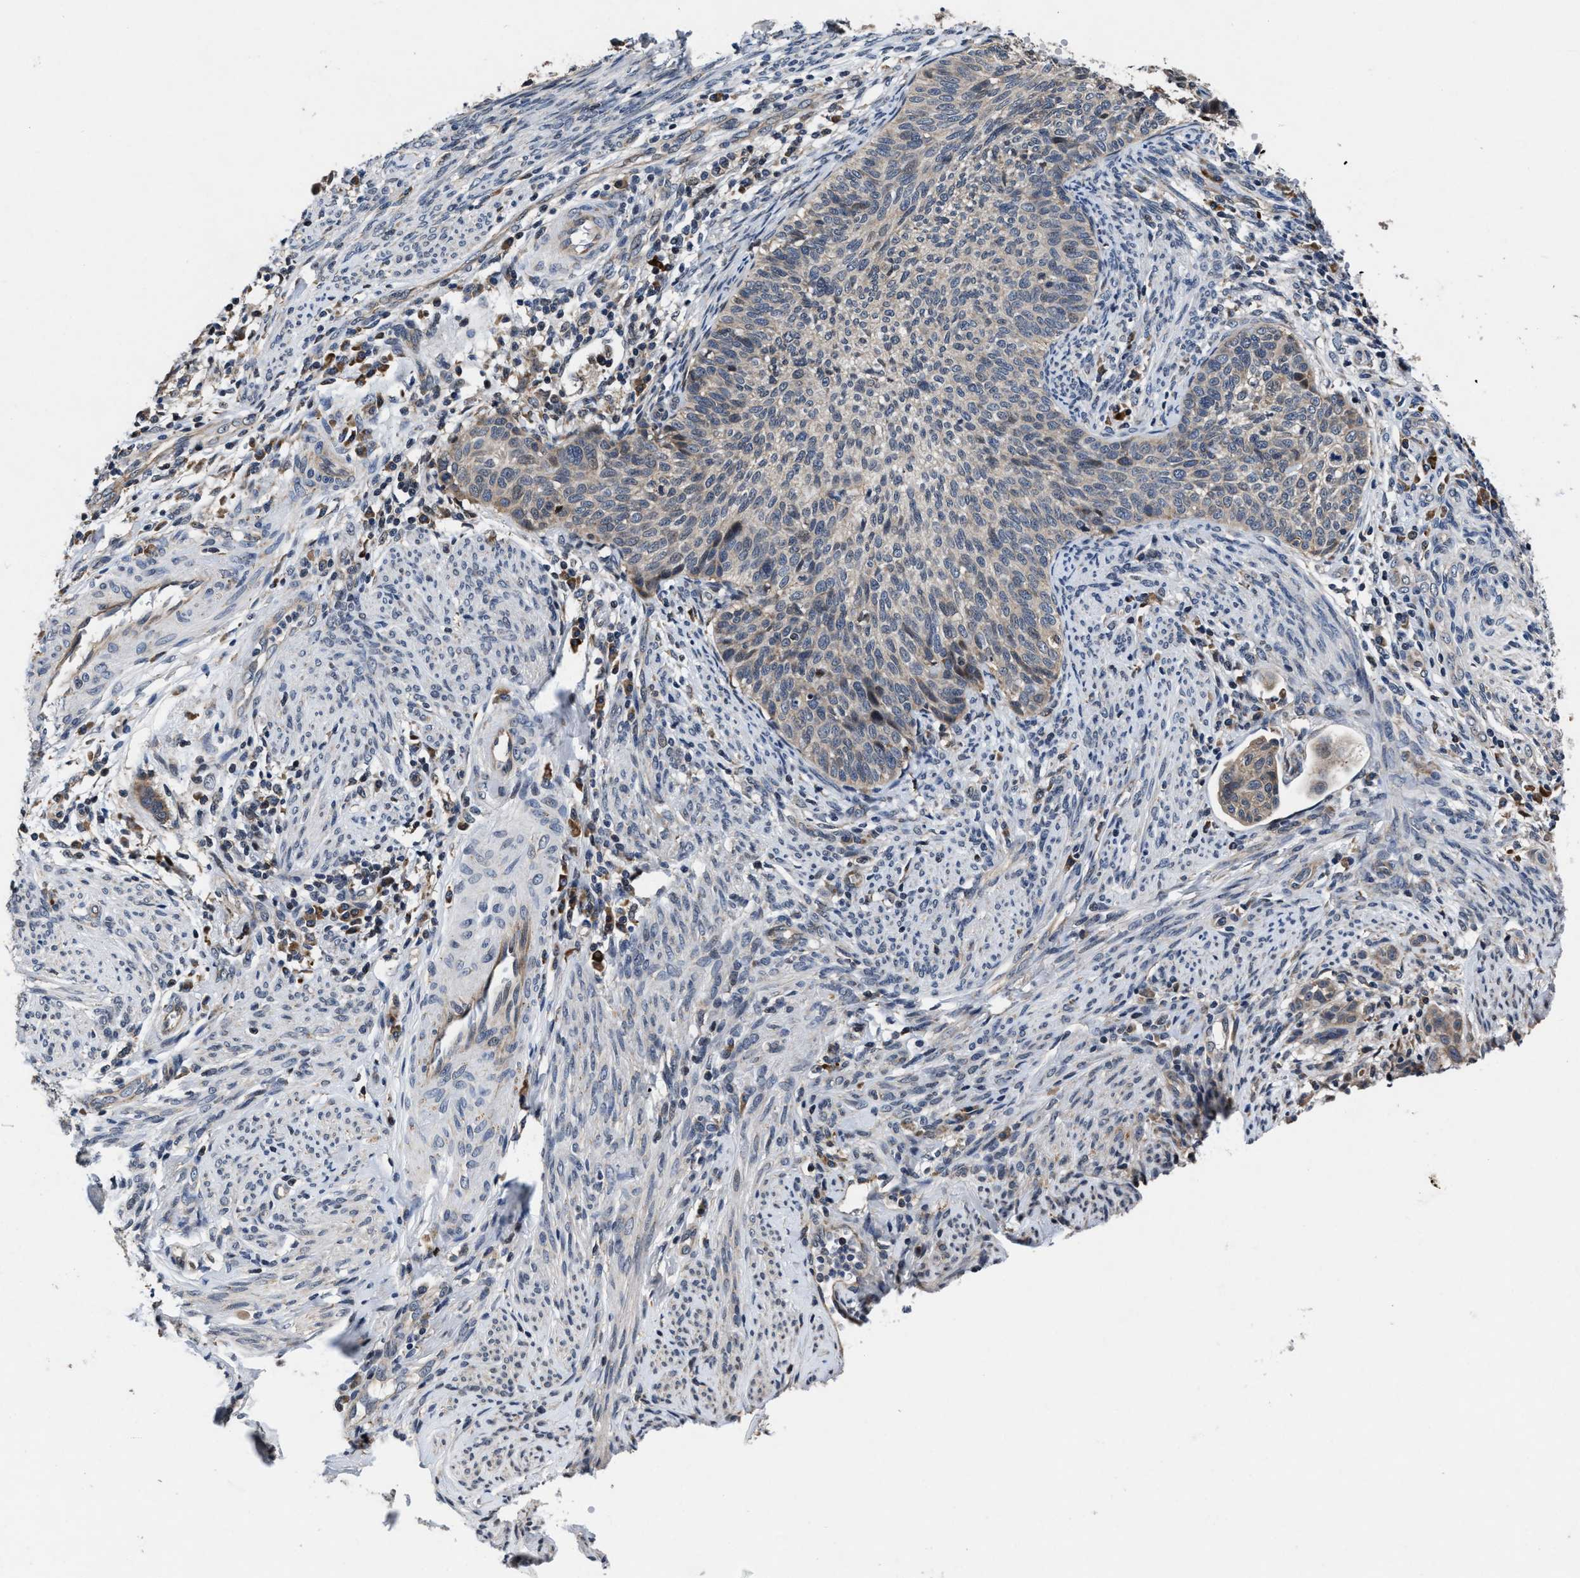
{"staining": {"intensity": "negative", "quantity": "none", "location": "none"}, "tissue": "cervical cancer", "cell_type": "Tumor cells", "image_type": "cancer", "snomed": [{"axis": "morphology", "description": "Squamous cell carcinoma, NOS"}, {"axis": "topography", "description": "Cervix"}], "caption": "High power microscopy micrograph of an IHC image of squamous cell carcinoma (cervical), revealing no significant staining in tumor cells.", "gene": "TMEM53", "patient": {"sex": "female", "age": 70}}